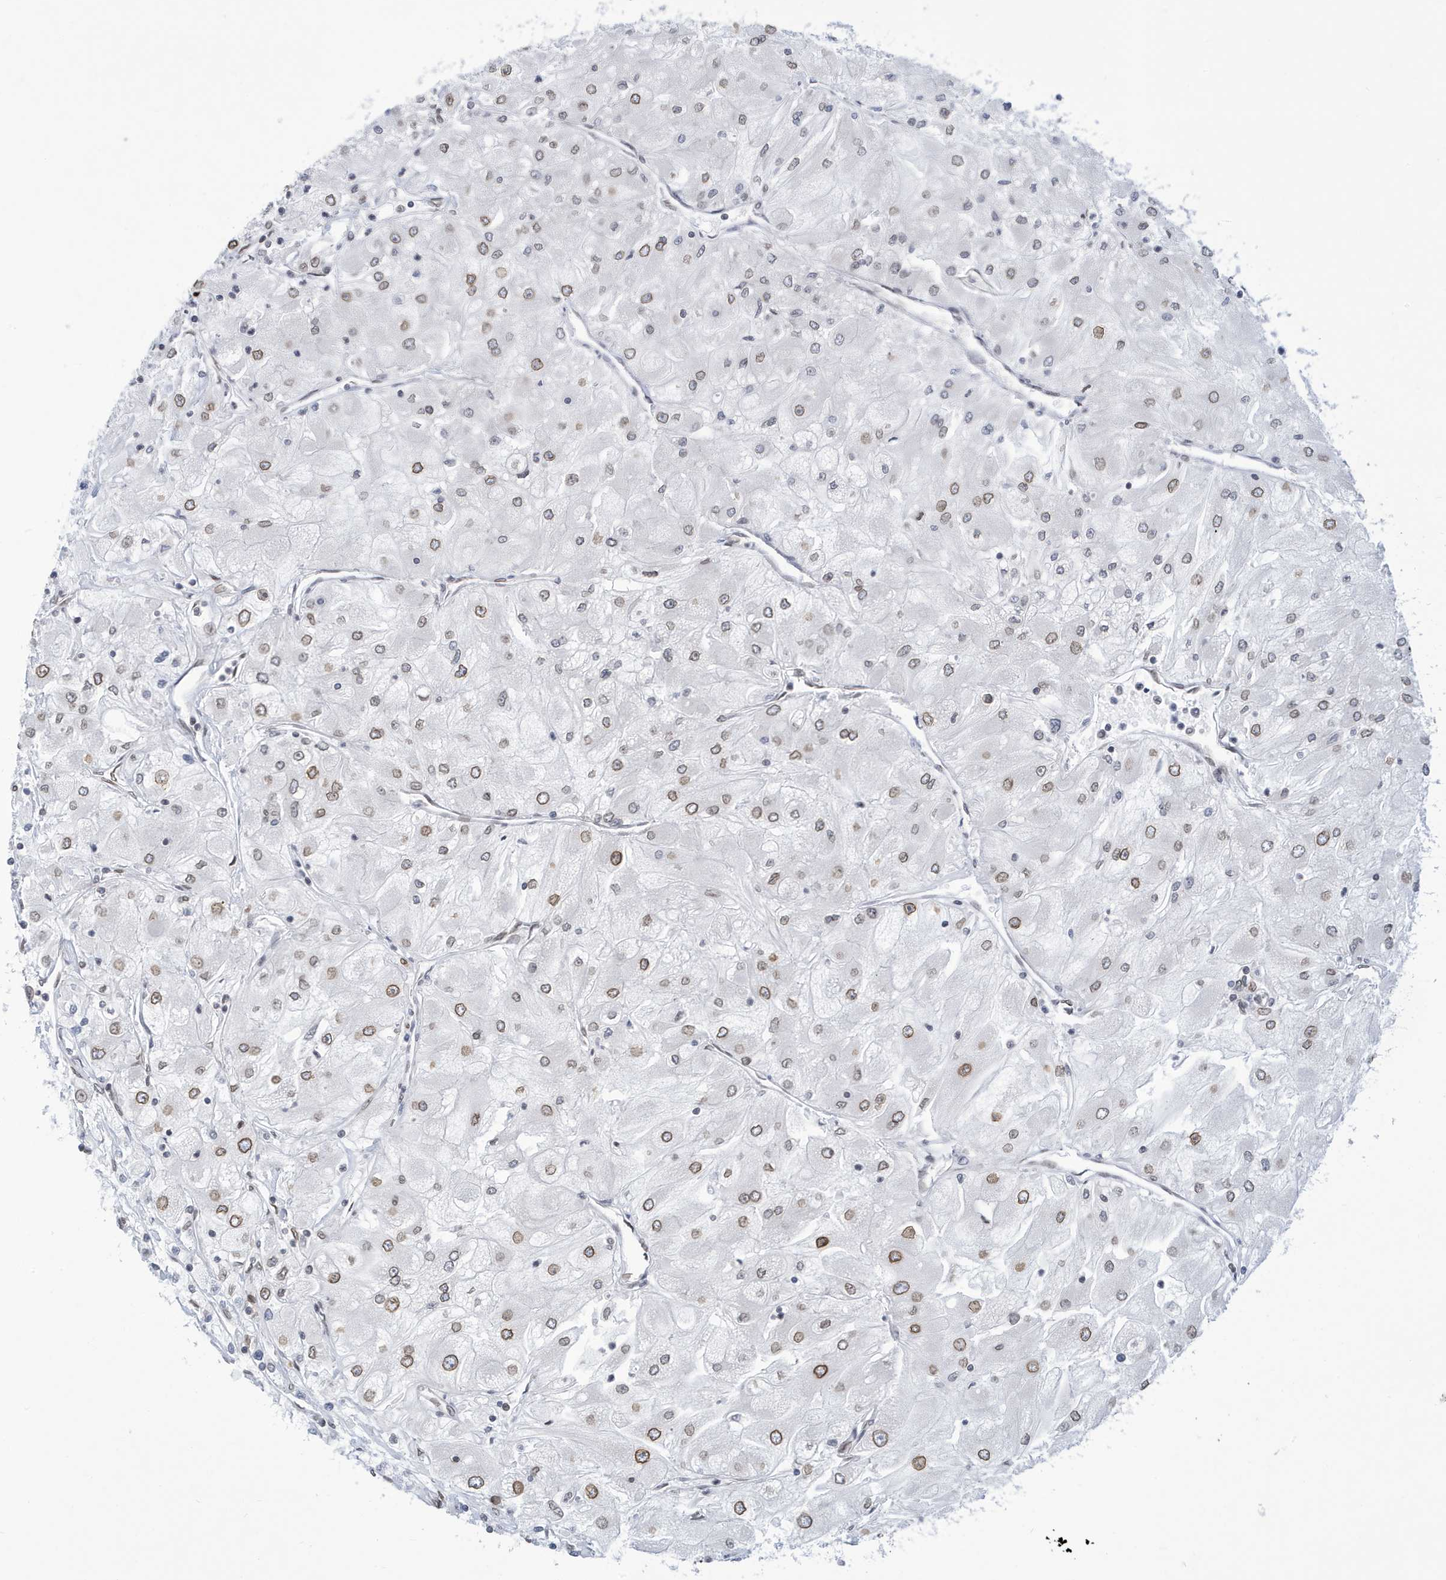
{"staining": {"intensity": "moderate", "quantity": "25%-75%", "location": "cytoplasmic/membranous,nuclear"}, "tissue": "renal cancer", "cell_type": "Tumor cells", "image_type": "cancer", "snomed": [{"axis": "morphology", "description": "Adenocarcinoma, NOS"}, {"axis": "topography", "description": "Kidney"}], "caption": "Adenocarcinoma (renal) tissue exhibits moderate cytoplasmic/membranous and nuclear expression in about 25%-75% of tumor cells", "gene": "PCYT1A", "patient": {"sex": "male", "age": 80}}